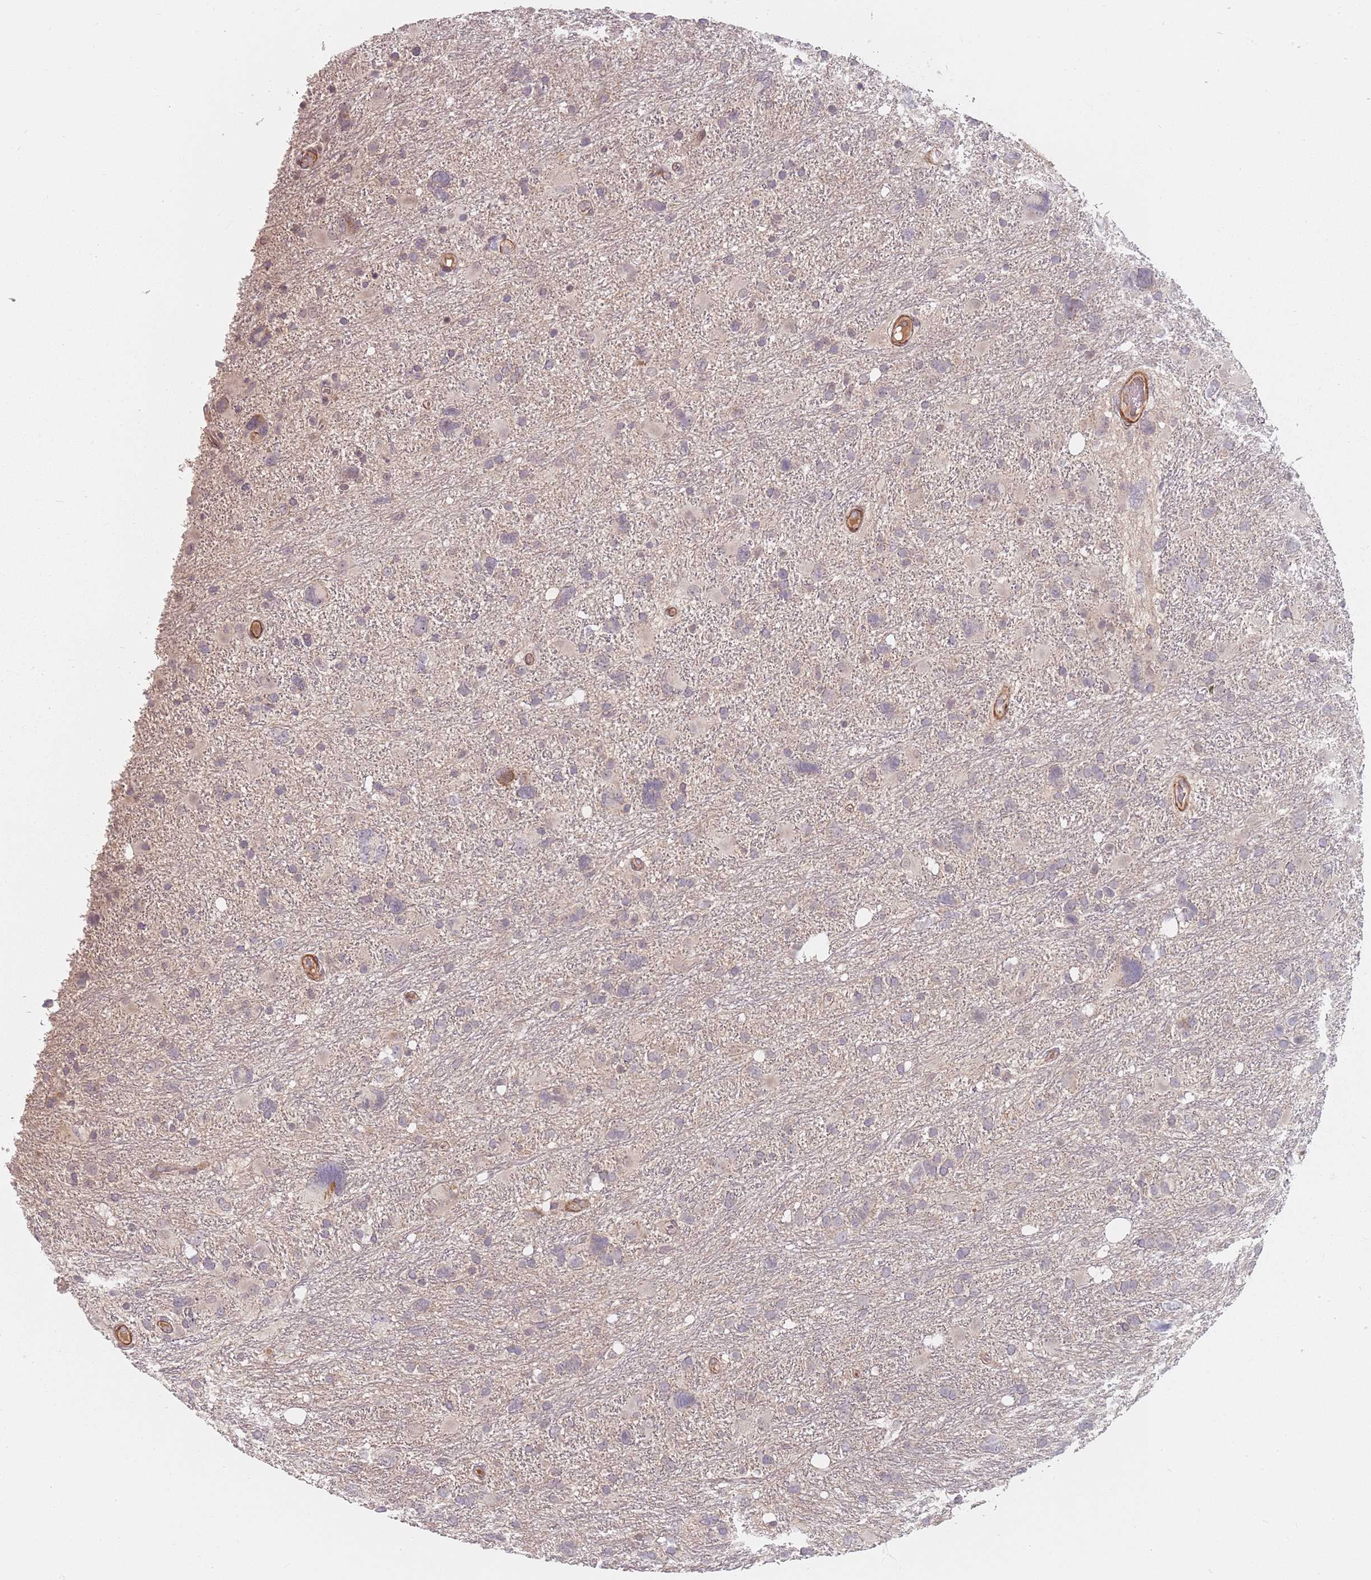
{"staining": {"intensity": "negative", "quantity": "none", "location": "none"}, "tissue": "glioma", "cell_type": "Tumor cells", "image_type": "cancer", "snomed": [{"axis": "morphology", "description": "Glioma, malignant, High grade"}, {"axis": "topography", "description": "Brain"}], "caption": "Immunohistochemical staining of human glioma exhibits no significant staining in tumor cells.", "gene": "RPS6KA2", "patient": {"sex": "male", "age": 61}}